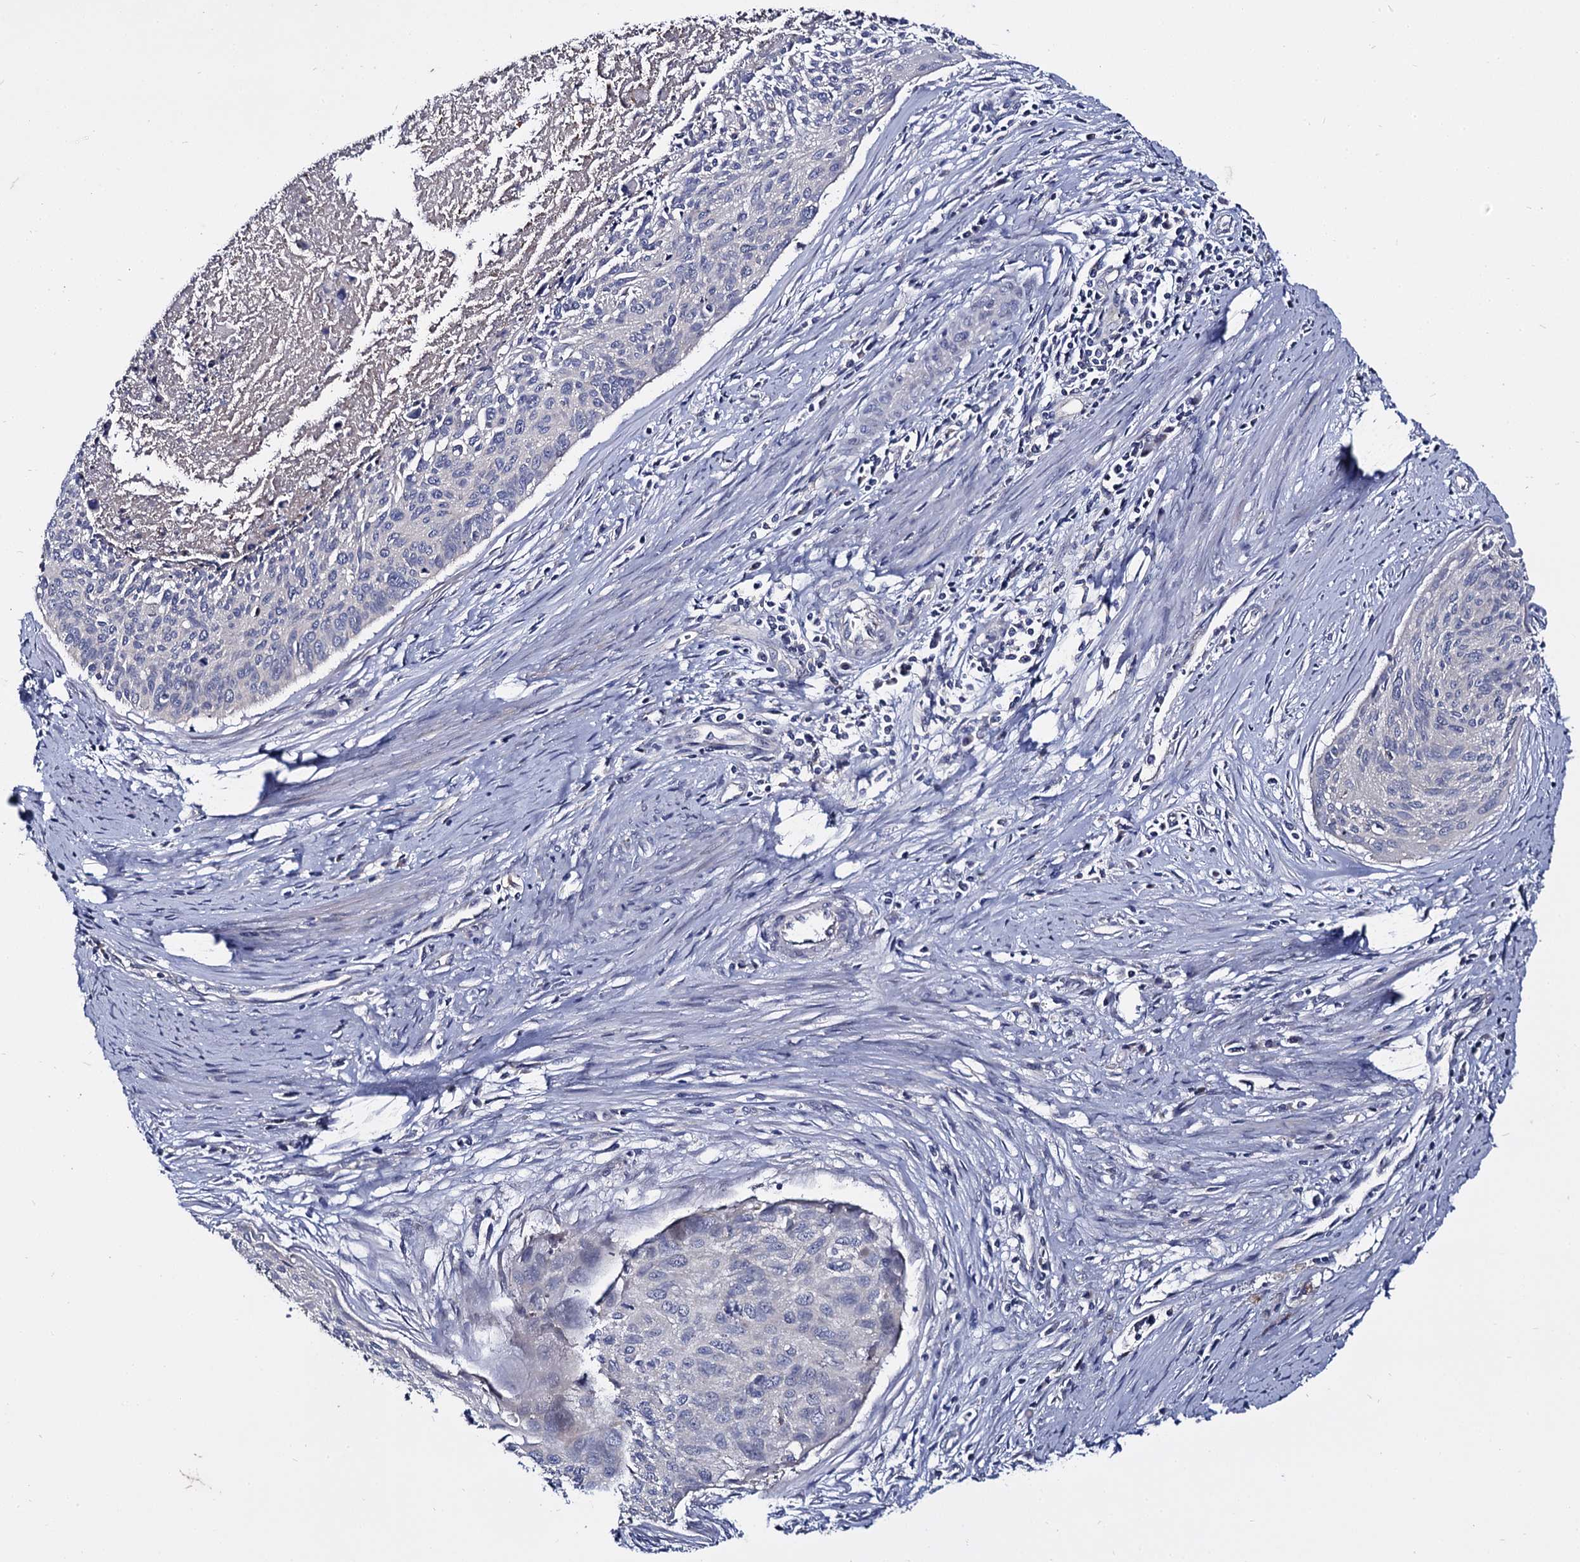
{"staining": {"intensity": "negative", "quantity": "none", "location": "none"}, "tissue": "cervical cancer", "cell_type": "Tumor cells", "image_type": "cancer", "snomed": [{"axis": "morphology", "description": "Squamous cell carcinoma, NOS"}, {"axis": "topography", "description": "Cervix"}], "caption": "Immunohistochemical staining of cervical squamous cell carcinoma demonstrates no significant positivity in tumor cells.", "gene": "PANX2", "patient": {"sex": "female", "age": 55}}